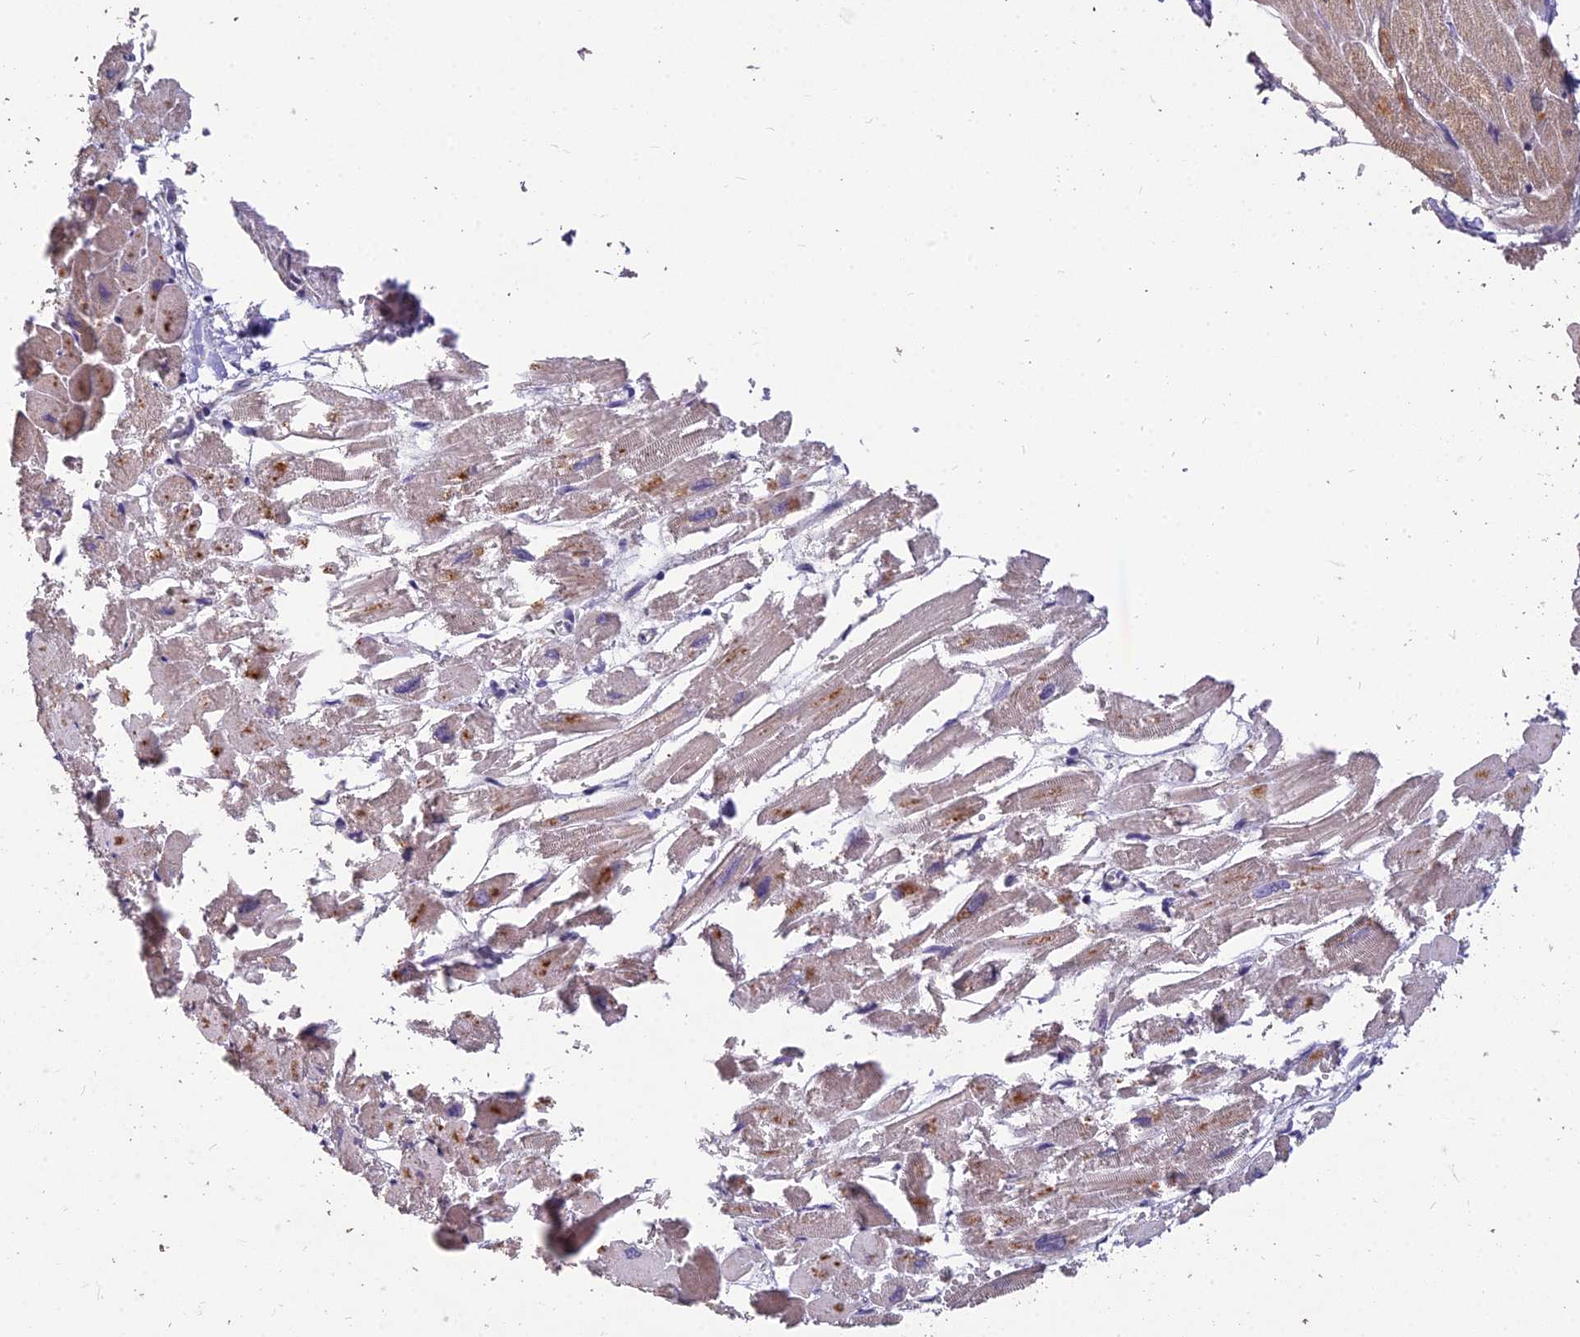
{"staining": {"intensity": "moderate", "quantity": "25%-75%", "location": "cytoplasmic/membranous"}, "tissue": "heart muscle", "cell_type": "Cardiomyocytes", "image_type": "normal", "snomed": [{"axis": "morphology", "description": "Normal tissue, NOS"}, {"axis": "topography", "description": "Heart"}], "caption": "This is a photomicrograph of immunohistochemistry staining of unremarkable heart muscle, which shows moderate staining in the cytoplasmic/membranous of cardiomyocytes.", "gene": "CEACAM16", "patient": {"sex": "male", "age": 54}}